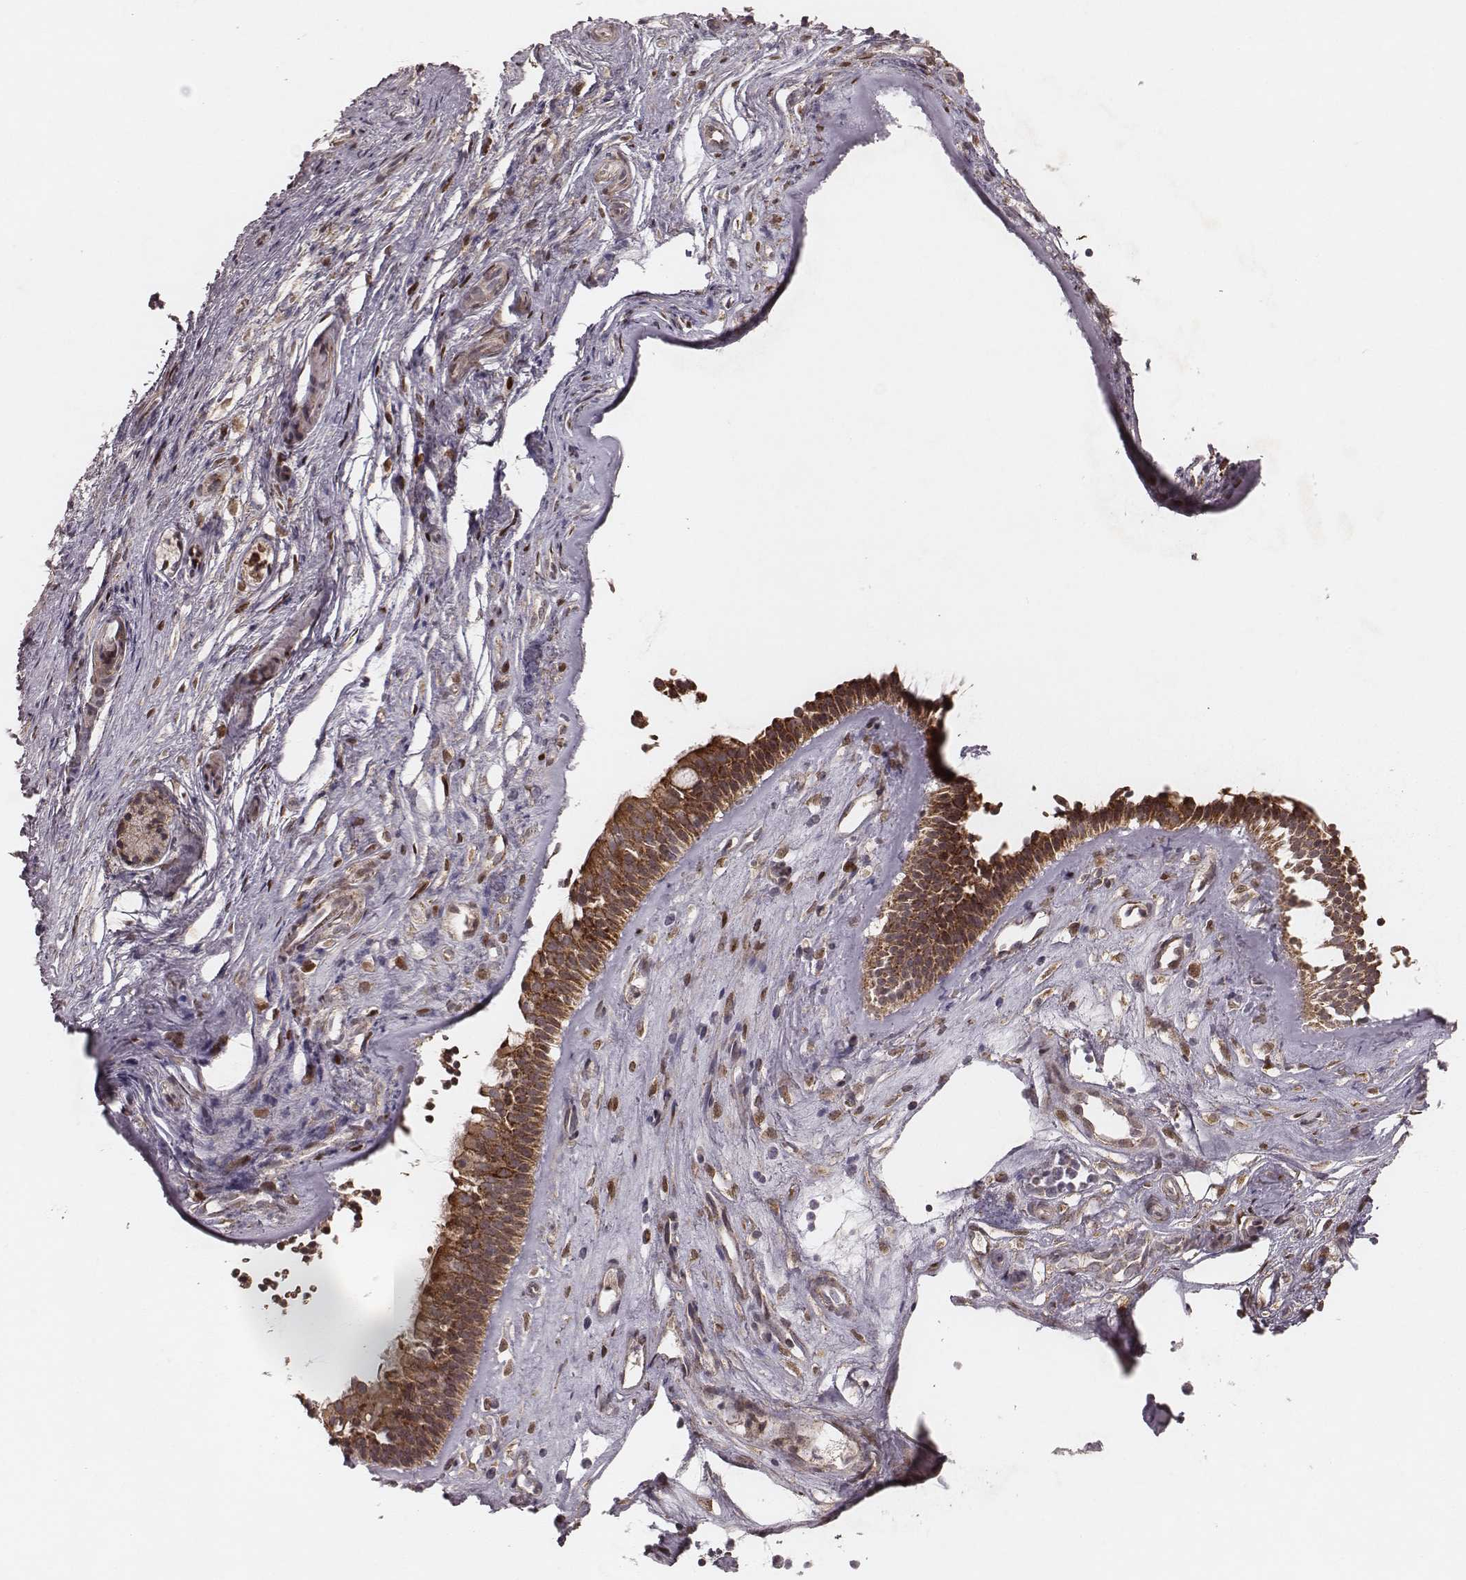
{"staining": {"intensity": "moderate", "quantity": ">75%", "location": "cytoplasmic/membranous"}, "tissue": "nasopharynx", "cell_type": "Respiratory epithelial cells", "image_type": "normal", "snomed": [{"axis": "morphology", "description": "Normal tissue, NOS"}, {"axis": "topography", "description": "Nasopharynx"}], "caption": "Immunohistochemistry (IHC) of normal nasopharynx displays medium levels of moderate cytoplasmic/membranous staining in about >75% of respiratory epithelial cells.", "gene": "NDUFA7", "patient": {"sex": "female", "age": 52}}